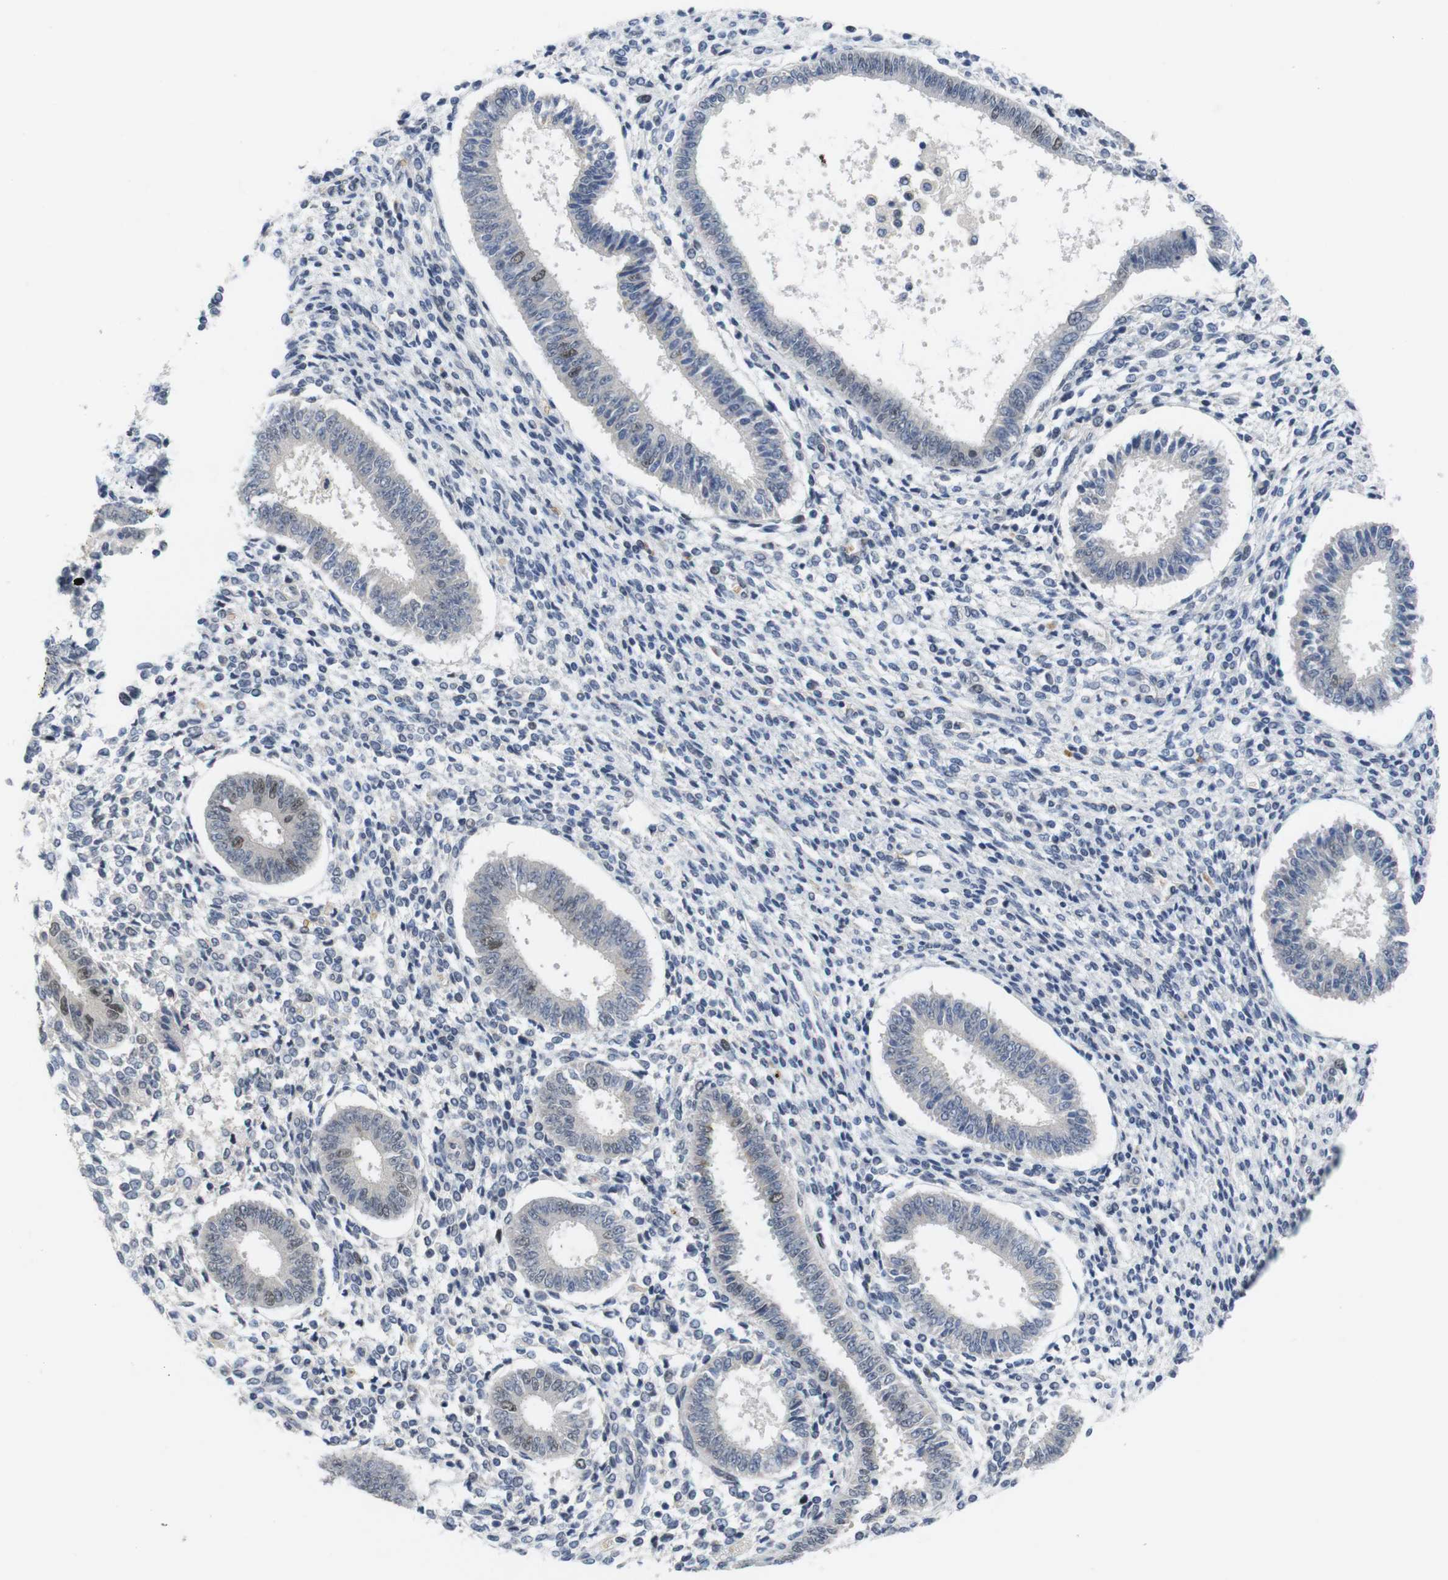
{"staining": {"intensity": "negative", "quantity": "none", "location": "none"}, "tissue": "endometrium", "cell_type": "Cells in endometrial stroma", "image_type": "normal", "snomed": [{"axis": "morphology", "description": "Normal tissue, NOS"}, {"axis": "topography", "description": "Endometrium"}], "caption": "Cells in endometrial stroma show no significant expression in normal endometrium. The staining was performed using DAB to visualize the protein expression in brown, while the nuclei were stained in blue with hematoxylin (Magnification: 20x).", "gene": "SKP2", "patient": {"sex": "female", "age": 35}}